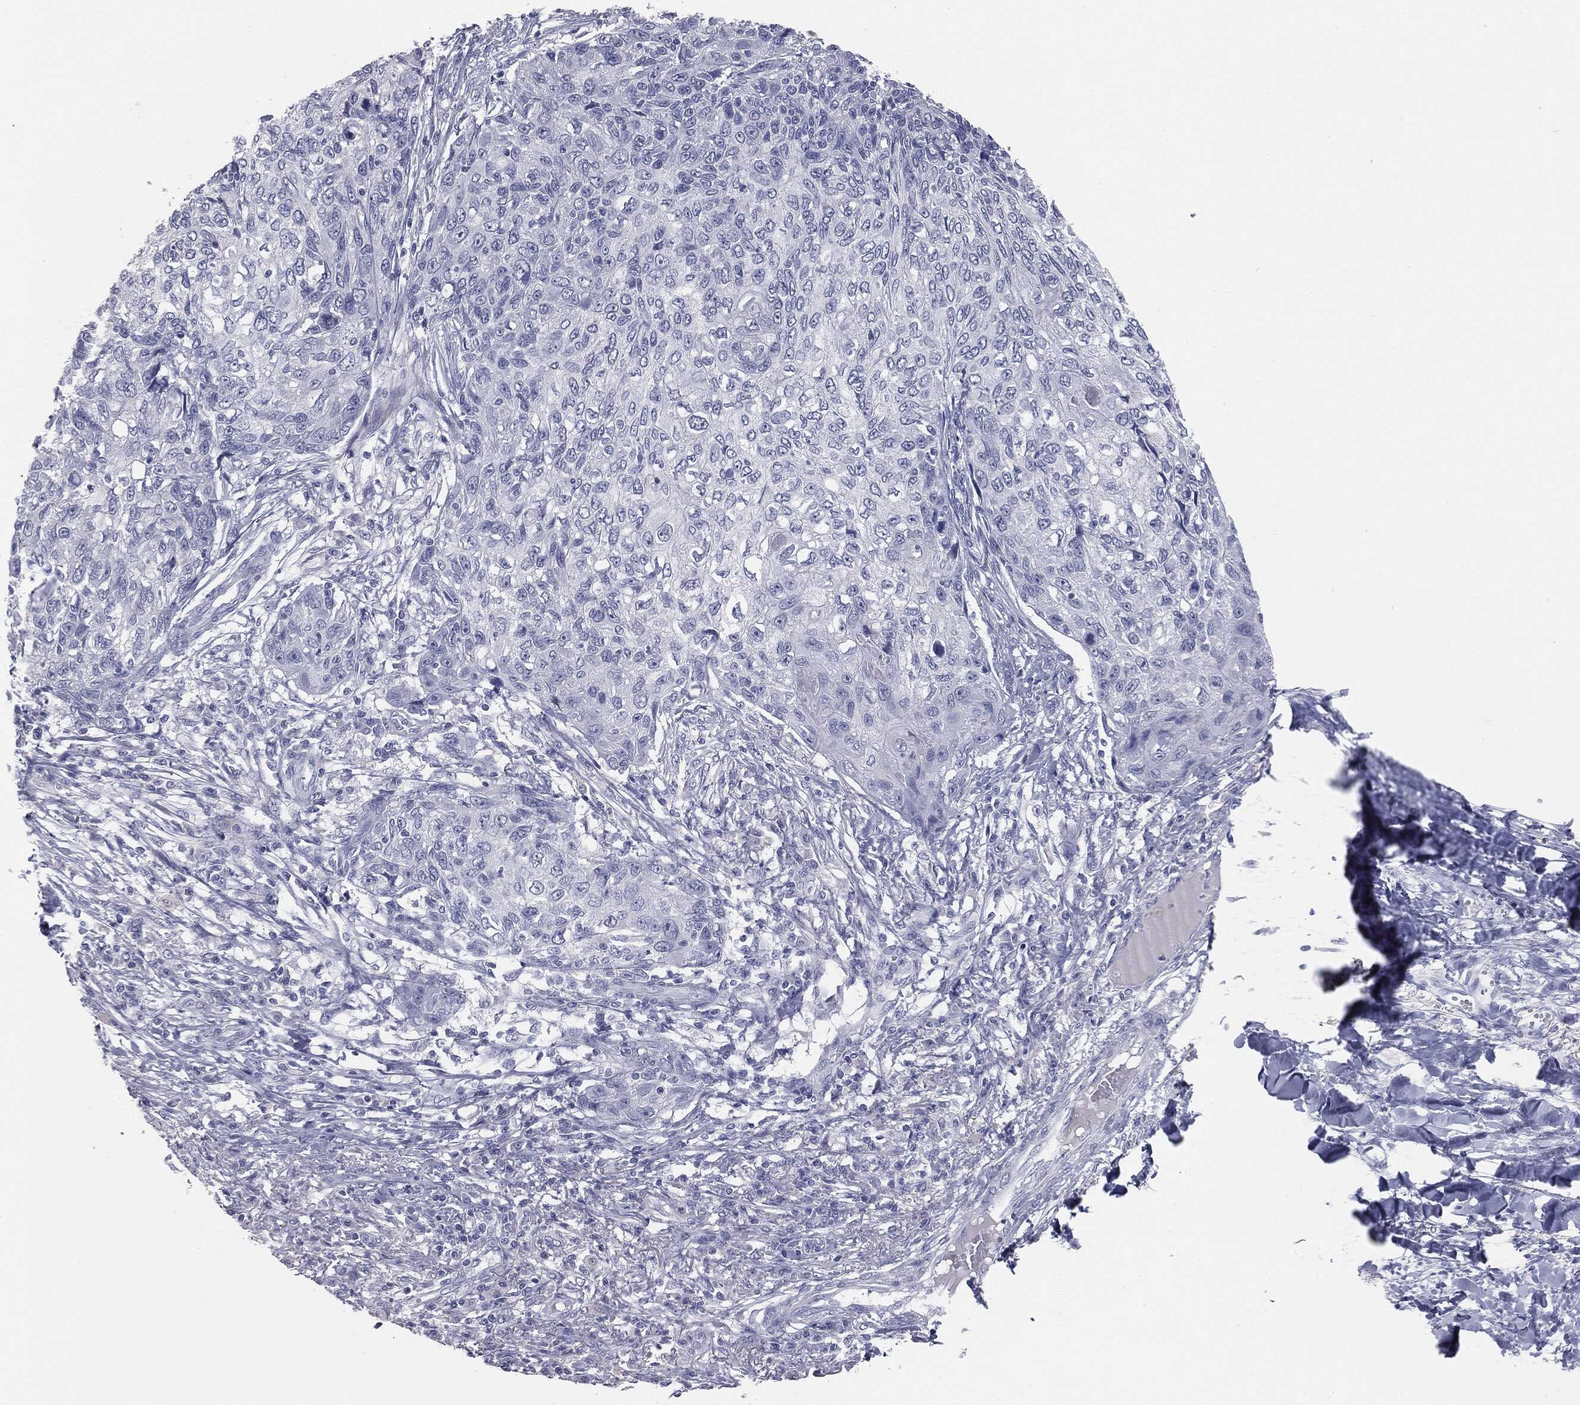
{"staining": {"intensity": "negative", "quantity": "none", "location": "none"}, "tissue": "skin cancer", "cell_type": "Tumor cells", "image_type": "cancer", "snomed": [{"axis": "morphology", "description": "Squamous cell carcinoma, NOS"}, {"axis": "topography", "description": "Skin"}], "caption": "A micrograph of human skin cancer is negative for staining in tumor cells. Brightfield microscopy of immunohistochemistry (IHC) stained with DAB (3,3'-diaminobenzidine) (brown) and hematoxylin (blue), captured at high magnification.", "gene": "MUC5AC", "patient": {"sex": "male", "age": 92}}